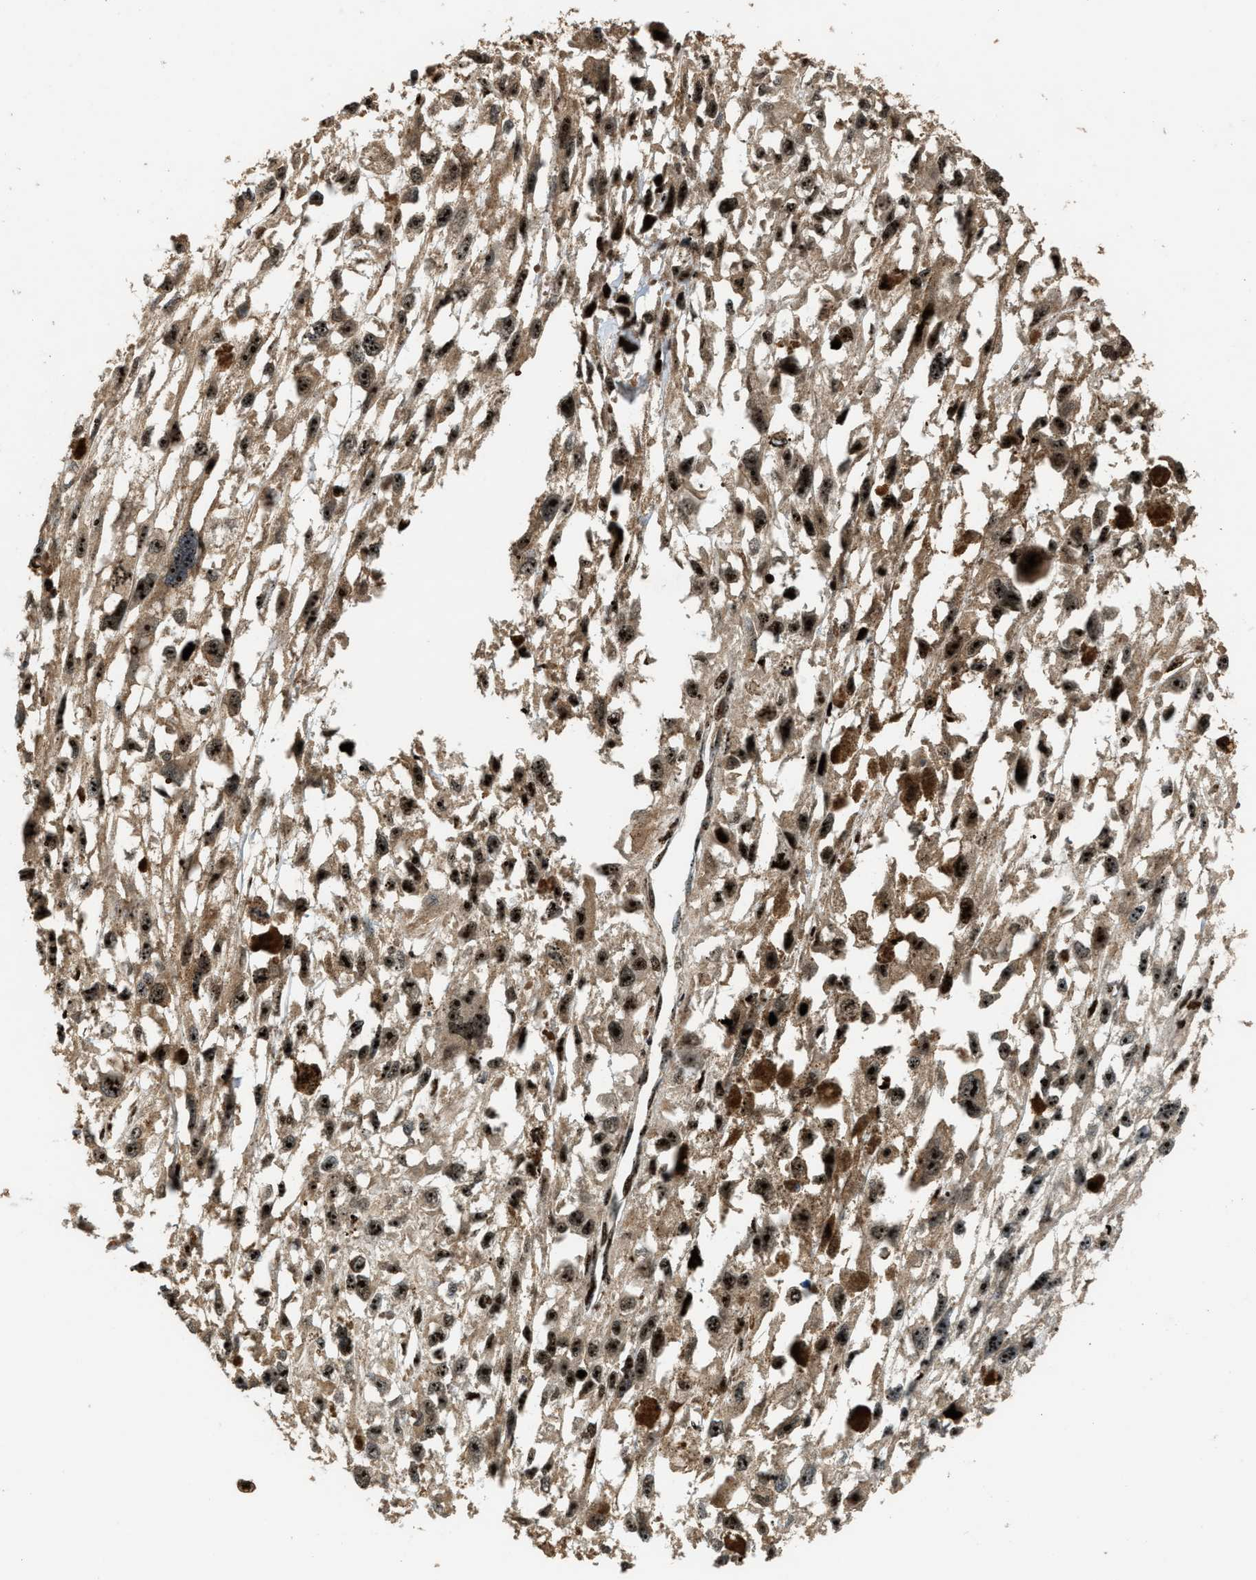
{"staining": {"intensity": "strong", "quantity": ">75%", "location": "cytoplasmic/membranous,nuclear"}, "tissue": "melanoma", "cell_type": "Tumor cells", "image_type": "cancer", "snomed": [{"axis": "morphology", "description": "Malignant melanoma, Metastatic site"}, {"axis": "topography", "description": "Lymph node"}], "caption": "A photomicrograph of human malignant melanoma (metastatic site) stained for a protein exhibits strong cytoplasmic/membranous and nuclear brown staining in tumor cells.", "gene": "ZNF687", "patient": {"sex": "male", "age": 59}}